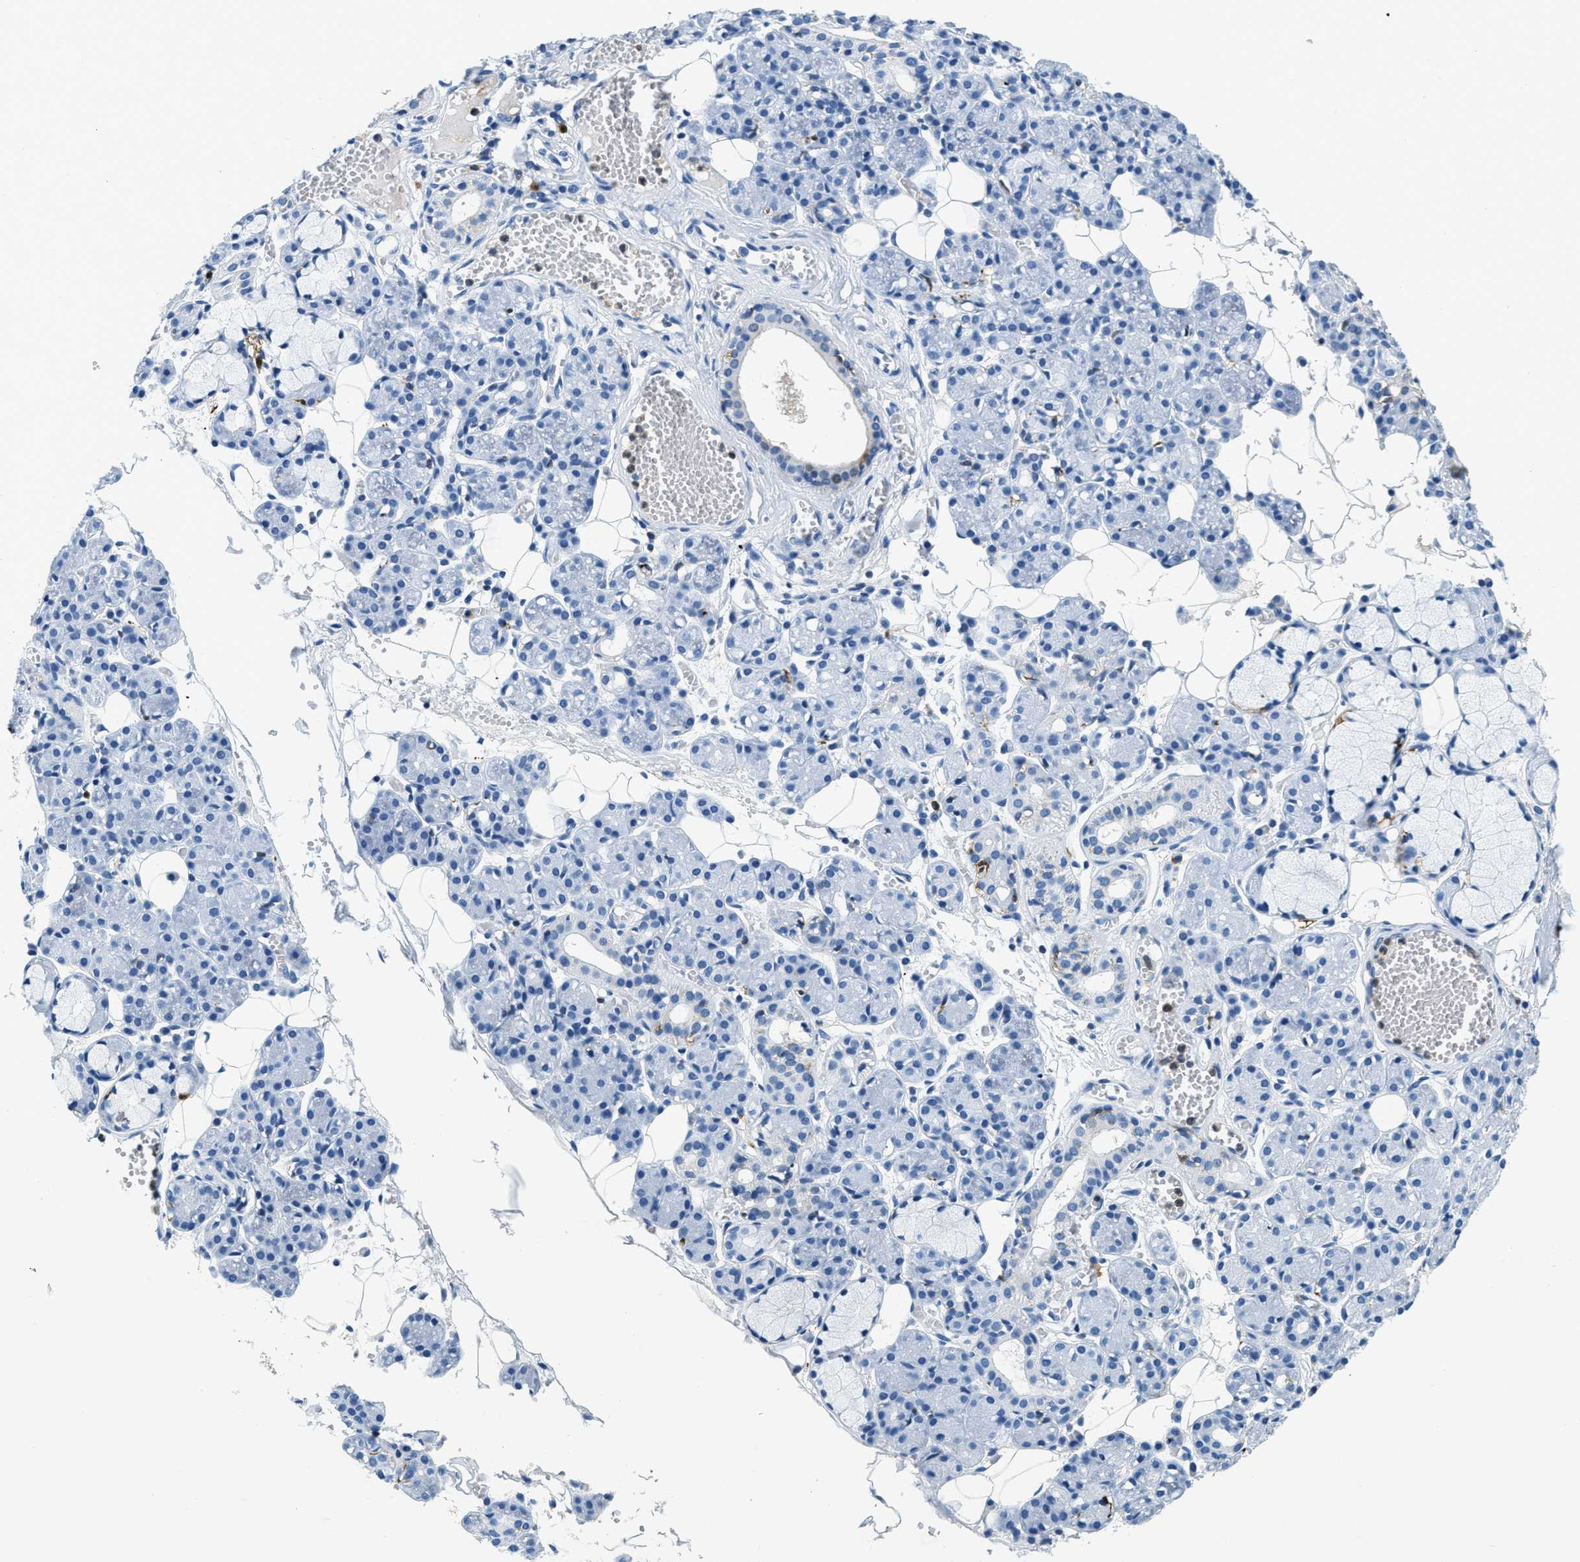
{"staining": {"intensity": "negative", "quantity": "none", "location": "none"}, "tissue": "salivary gland", "cell_type": "Glandular cells", "image_type": "normal", "snomed": [{"axis": "morphology", "description": "Normal tissue, NOS"}, {"axis": "topography", "description": "Salivary gland"}], "caption": "Glandular cells show no significant protein expression in unremarkable salivary gland. (DAB immunohistochemistry, high magnification).", "gene": "CAPG", "patient": {"sex": "male", "age": 63}}